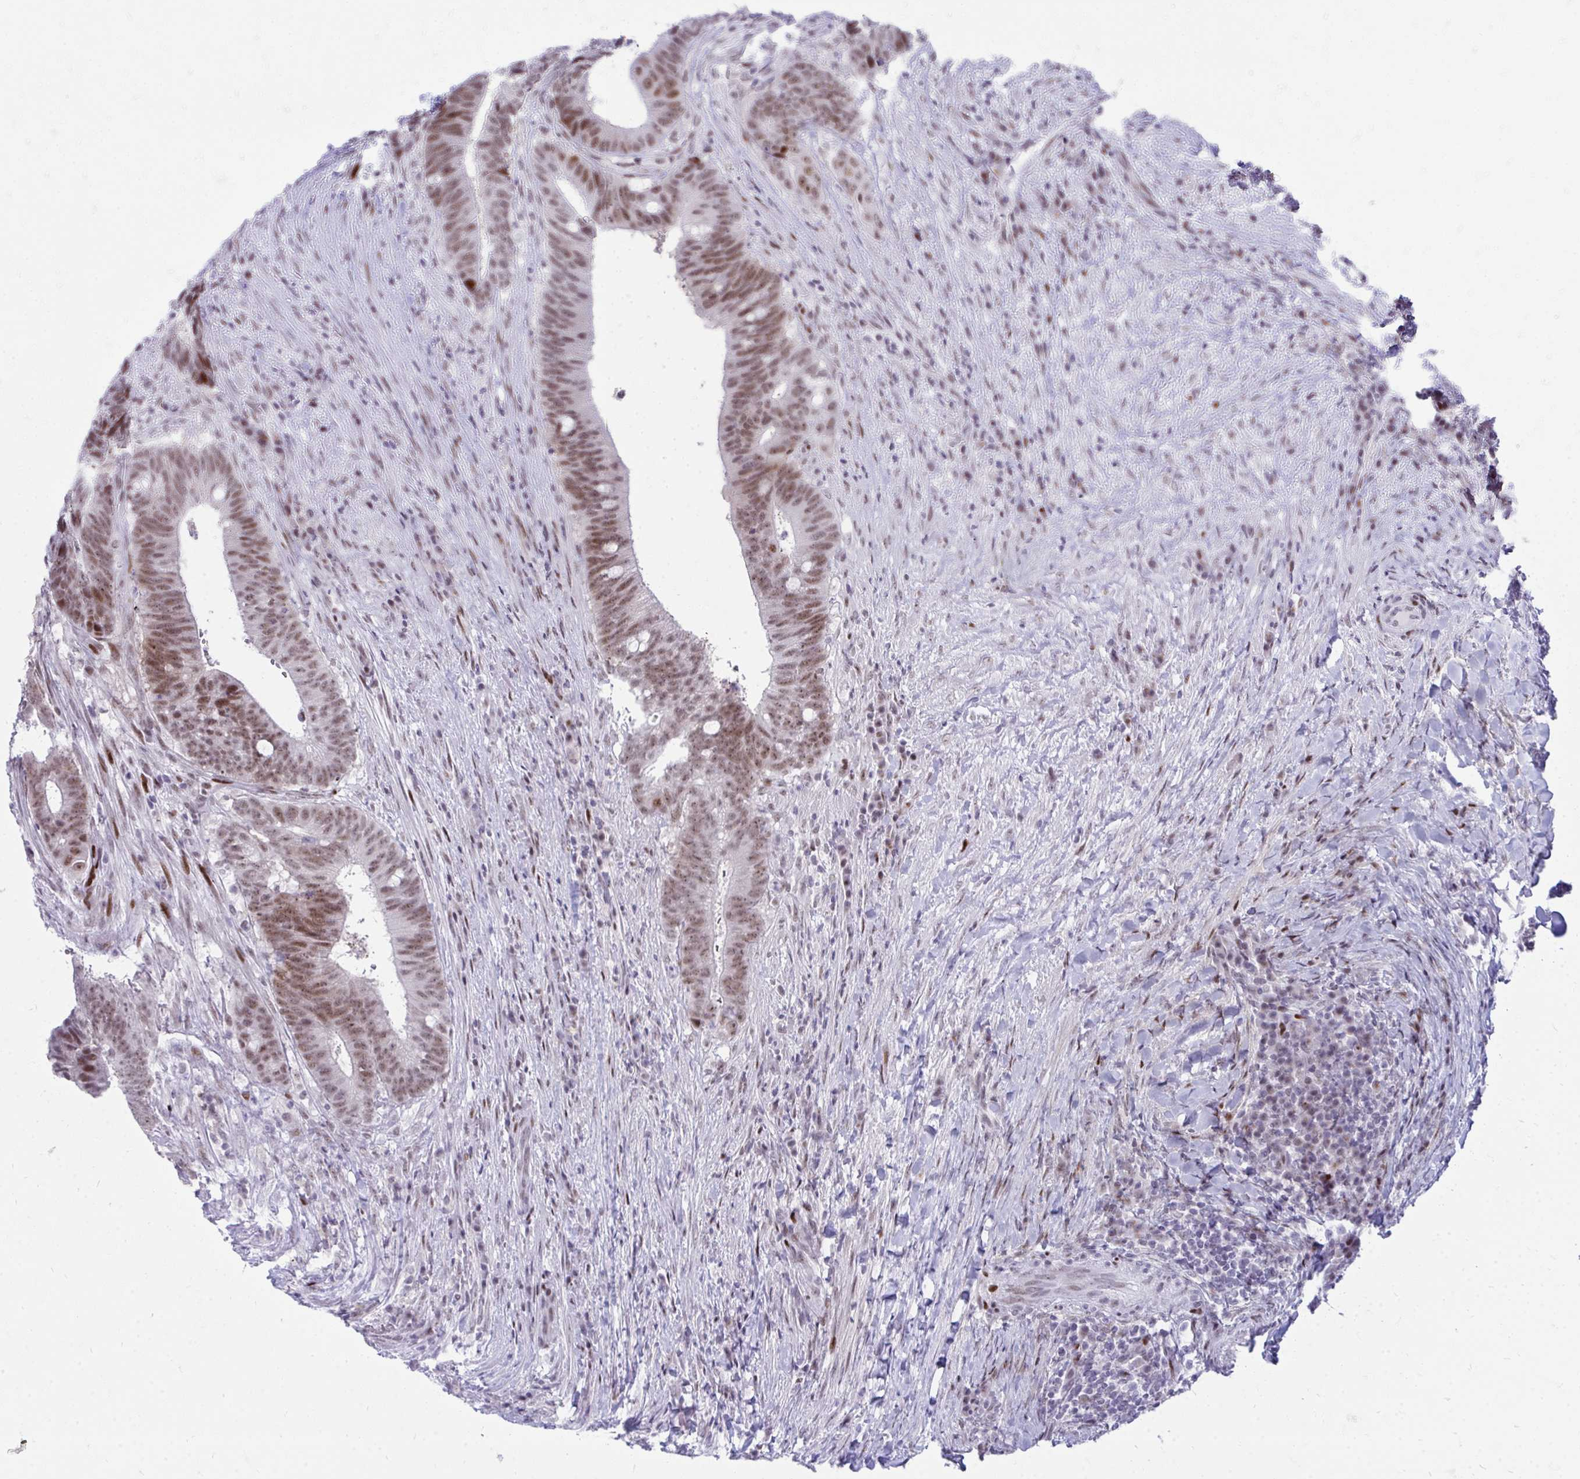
{"staining": {"intensity": "moderate", "quantity": ">75%", "location": "nuclear"}, "tissue": "colorectal cancer", "cell_type": "Tumor cells", "image_type": "cancer", "snomed": [{"axis": "morphology", "description": "Adenocarcinoma, NOS"}, {"axis": "topography", "description": "Colon"}], "caption": "Immunohistochemistry staining of colorectal adenocarcinoma, which shows medium levels of moderate nuclear positivity in approximately >75% of tumor cells indicating moderate nuclear protein expression. The staining was performed using DAB (3,3'-diaminobenzidine) (brown) for protein detection and nuclei were counterstained in hematoxylin (blue).", "gene": "GLDN", "patient": {"sex": "female", "age": 43}}